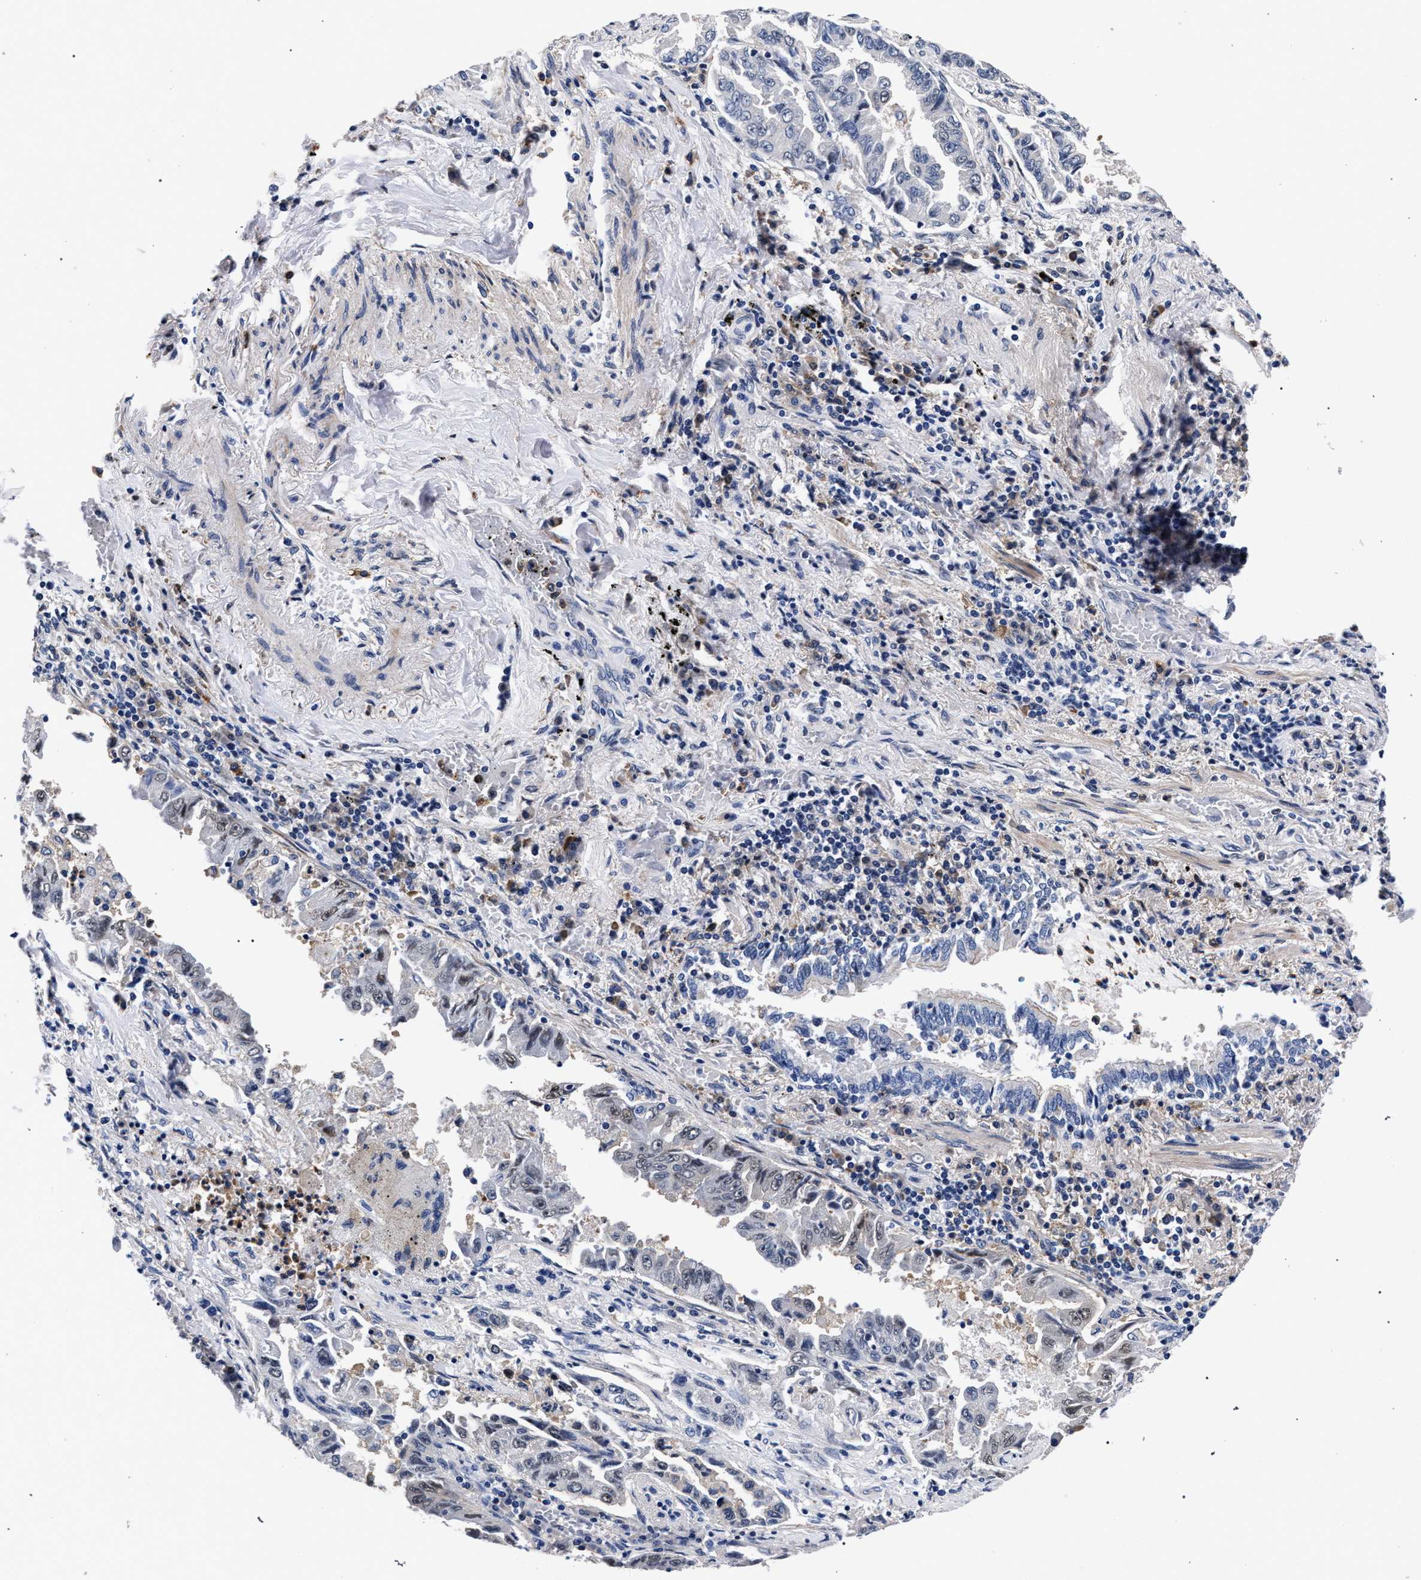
{"staining": {"intensity": "negative", "quantity": "none", "location": "none"}, "tissue": "lung cancer", "cell_type": "Tumor cells", "image_type": "cancer", "snomed": [{"axis": "morphology", "description": "Adenocarcinoma, NOS"}, {"axis": "topography", "description": "Lung"}], "caption": "Tumor cells show no significant staining in lung cancer (adenocarcinoma). Nuclei are stained in blue.", "gene": "ZNF462", "patient": {"sex": "female", "age": 51}}